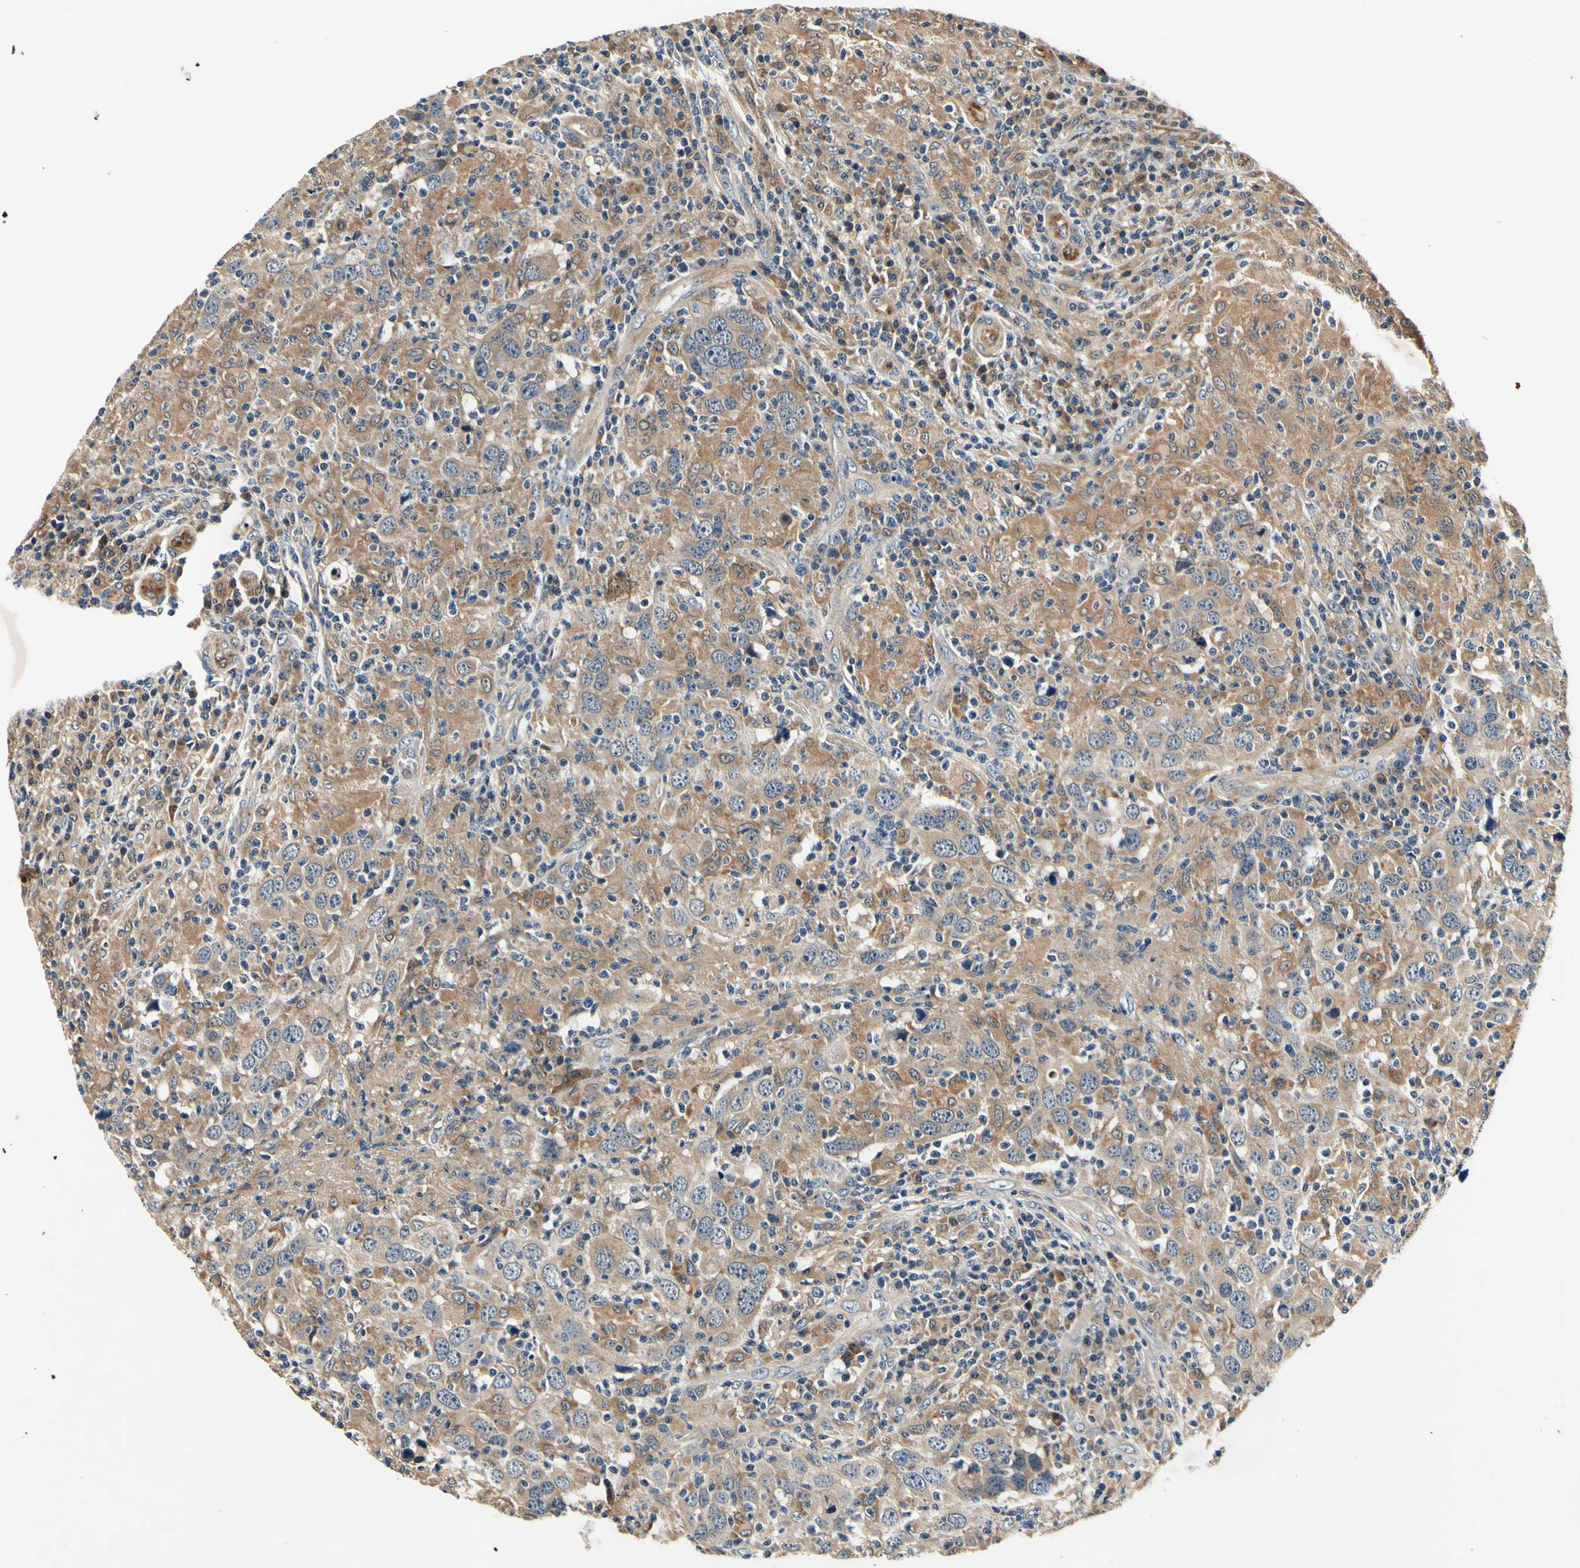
{"staining": {"intensity": "moderate", "quantity": "25%-75%", "location": "cytoplasmic/membranous"}, "tissue": "head and neck cancer", "cell_type": "Tumor cells", "image_type": "cancer", "snomed": [{"axis": "morphology", "description": "Adenocarcinoma, NOS"}, {"axis": "topography", "description": "Salivary gland"}, {"axis": "topography", "description": "Head-Neck"}], "caption": "Tumor cells demonstrate medium levels of moderate cytoplasmic/membranous expression in approximately 25%-75% of cells in human head and neck cancer.", "gene": "PLA2G4A", "patient": {"sex": "female", "age": 65}}